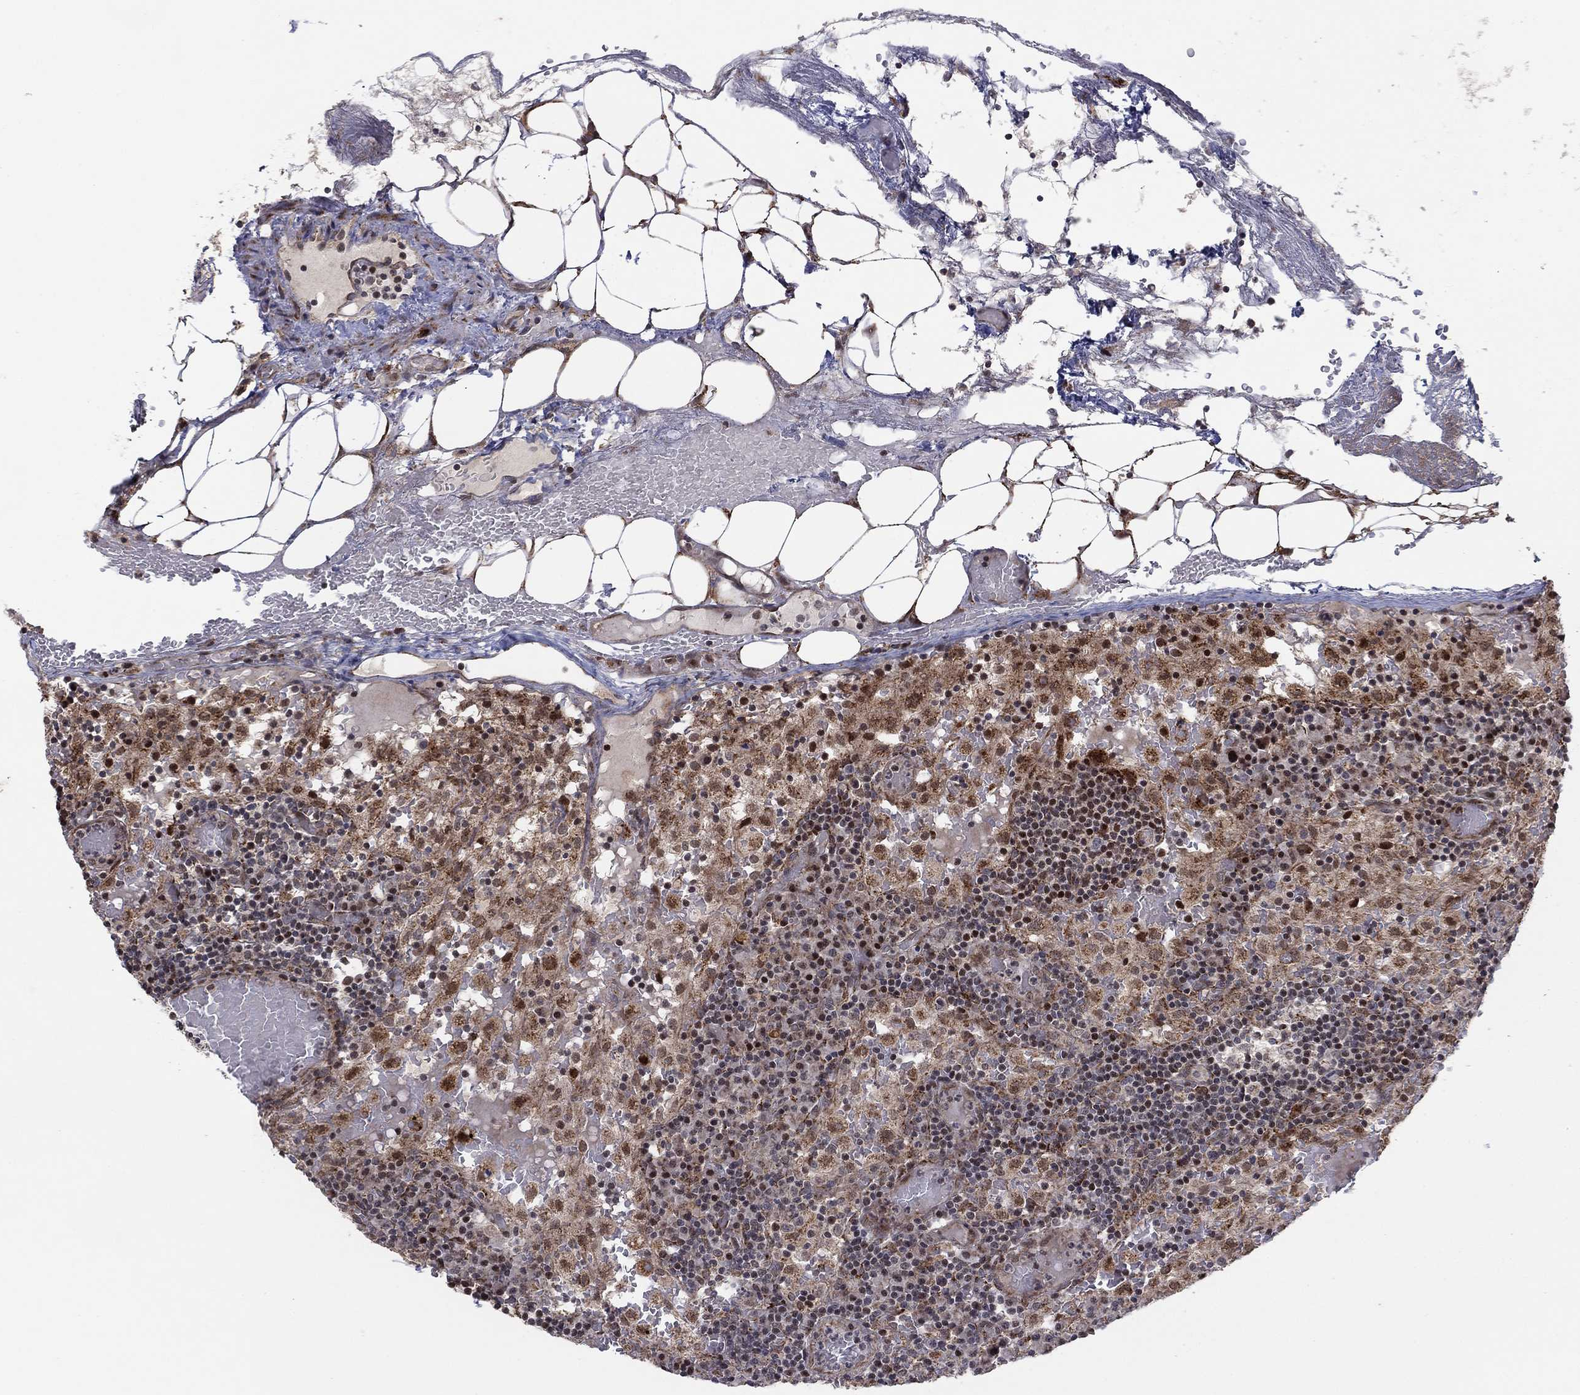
{"staining": {"intensity": "moderate", "quantity": "<25%", "location": "cytoplasmic/membranous"}, "tissue": "lymph node", "cell_type": "Germinal center cells", "image_type": "normal", "snomed": [{"axis": "morphology", "description": "Normal tissue, NOS"}, {"axis": "topography", "description": "Lymph node"}], "caption": "Germinal center cells exhibit moderate cytoplasmic/membranous staining in approximately <25% of cells in unremarkable lymph node.", "gene": "ZNF395", "patient": {"sex": "male", "age": 62}}